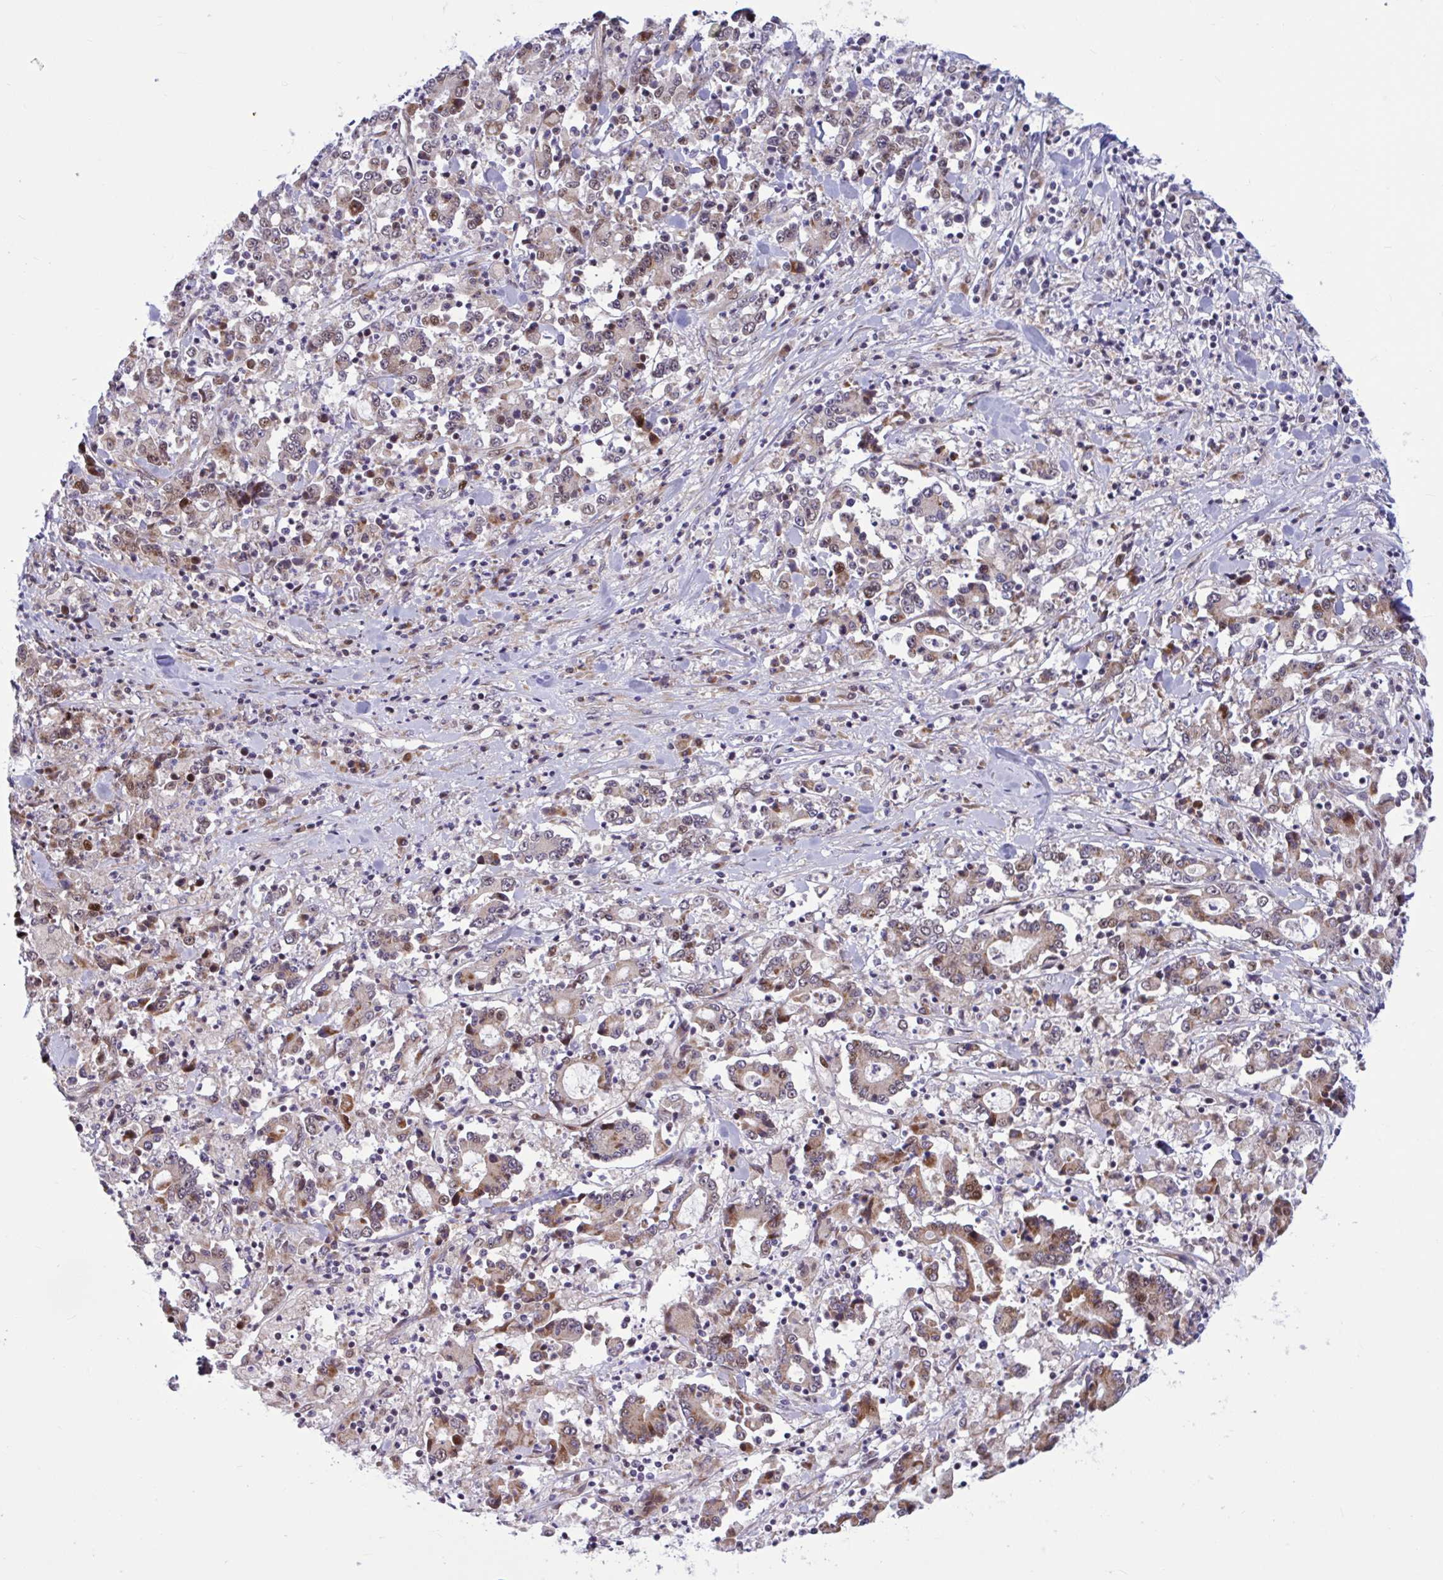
{"staining": {"intensity": "moderate", "quantity": ">75%", "location": "cytoplasmic/membranous,nuclear"}, "tissue": "stomach cancer", "cell_type": "Tumor cells", "image_type": "cancer", "snomed": [{"axis": "morphology", "description": "Adenocarcinoma, NOS"}, {"axis": "topography", "description": "Stomach, upper"}], "caption": "The immunohistochemical stain labels moderate cytoplasmic/membranous and nuclear positivity in tumor cells of stomach cancer tissue.", "gene": "RBL1", "patient": {"sex": "male", "age": 68}}